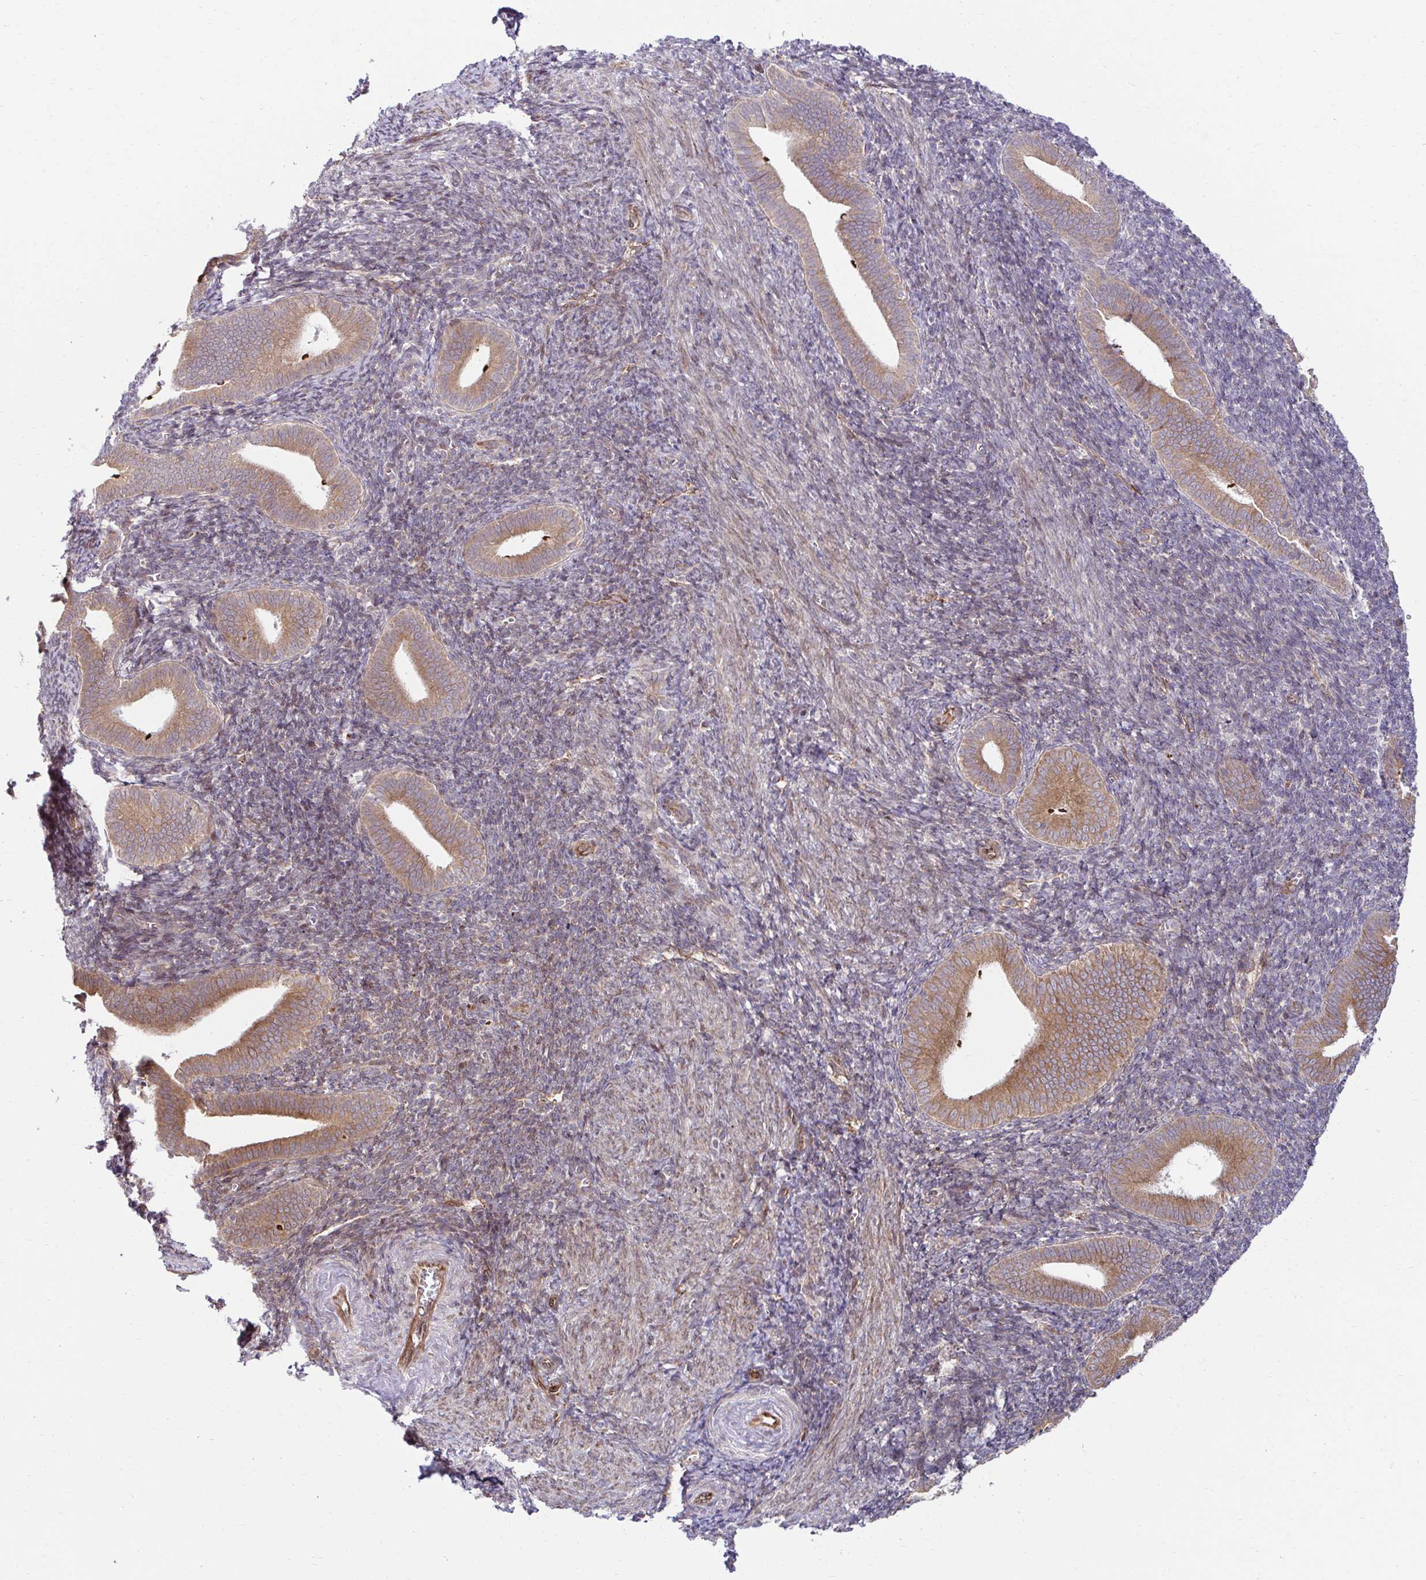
{"staining": {"intensity": "weak", "quantity": "25%-75%", "location": "cytoplasmic/membranous"}, "tissue": "endometrium", "cell_type": "Cells in endometrial stroma", "image_type": "normal", "snomed": [{"axis": "morphology", "description": "Normal tissue, NOS"}, {"axis": "topography", "description": "Endometrium"}], "caption": "Endometrium was stained to show a protein in brown. There is low levels of weak cytoplasmic/membranous staining in approximately 25%-75% of cells in endometrial stroma. (DAB (3,3'-diaminobenzidine) = brown stain, brightfield microscopy at high magnification).", "gene": "HPS1", "patient": {"sex": "female", "age": 25}}